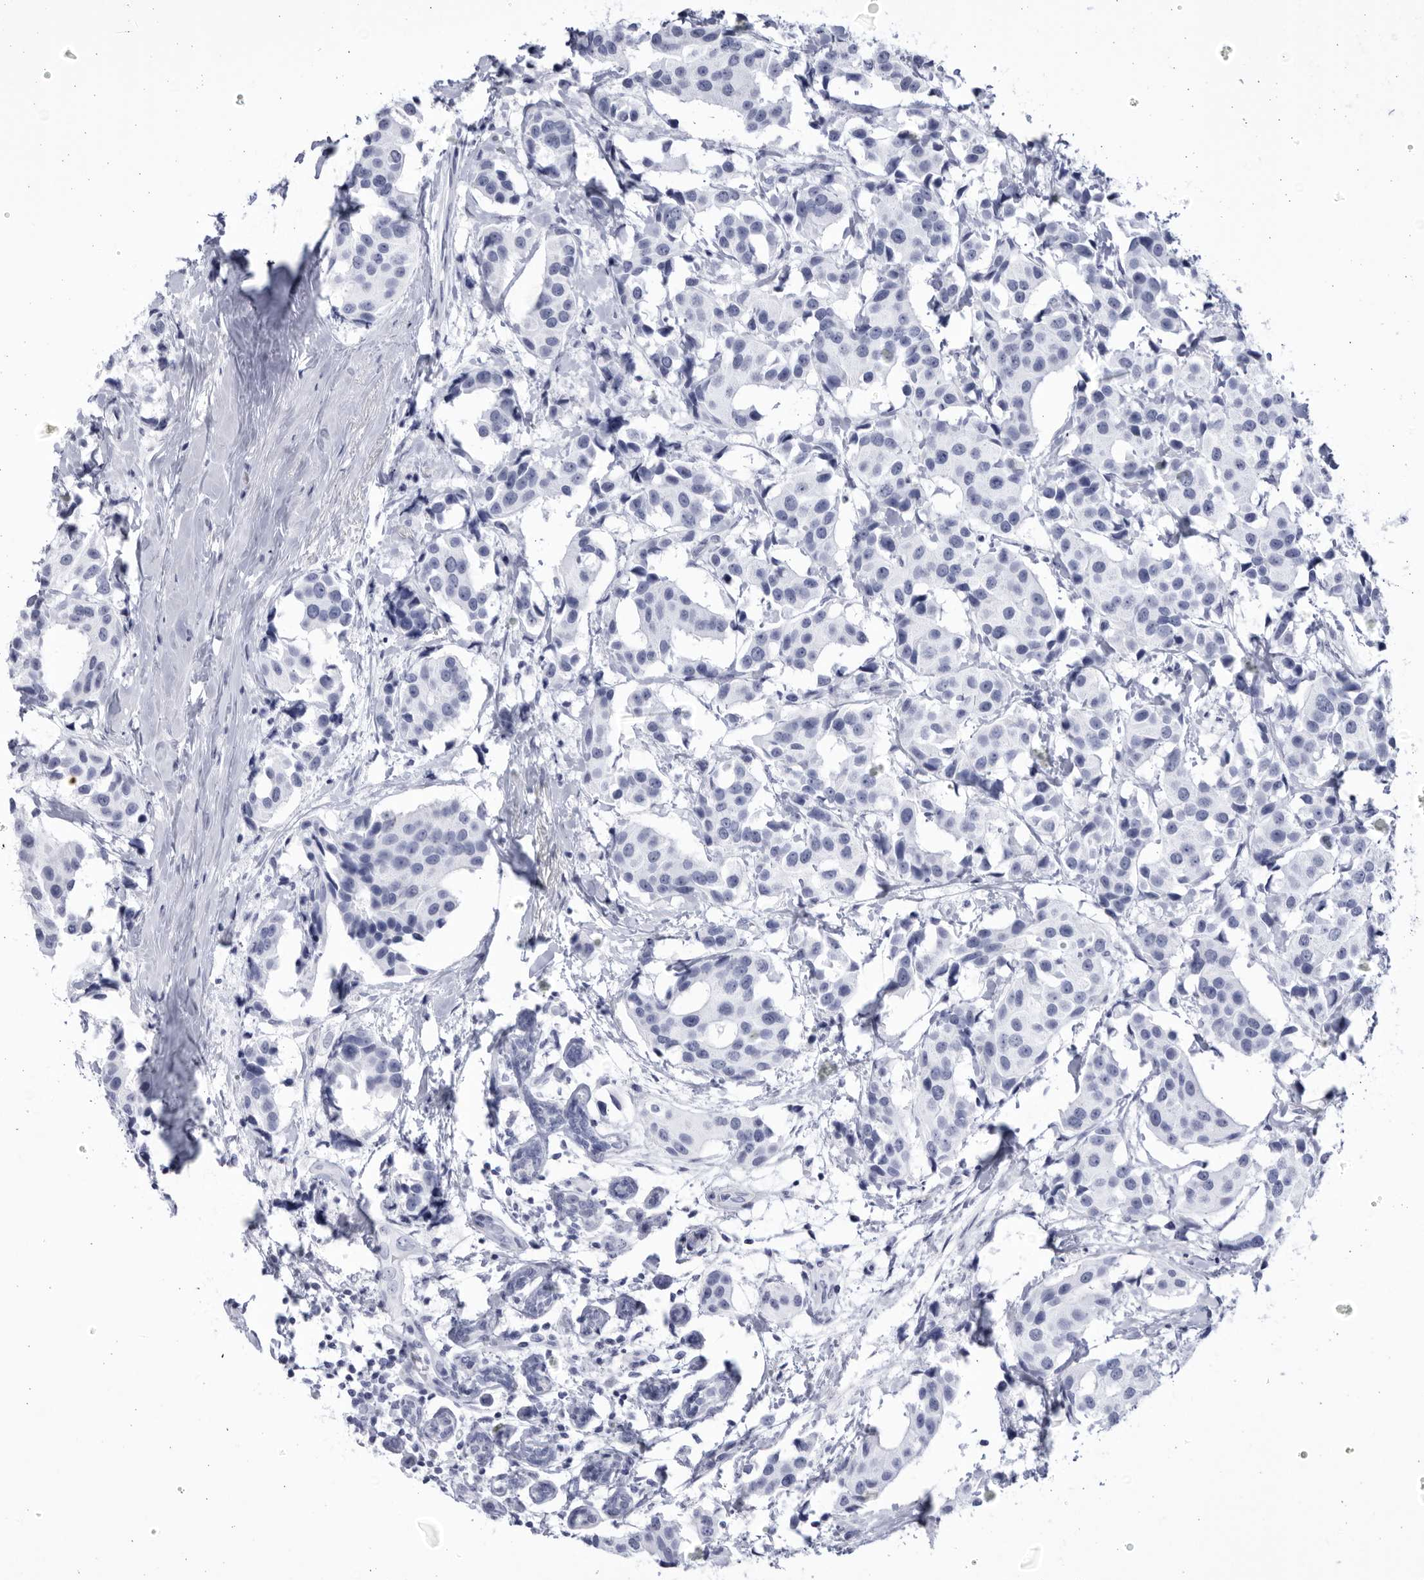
{"staining": {"intensity": "negative", "quantity": "none", "location": "none"}, "tissue": "breast cancer", "cell_type": "Tumor cells", "image_type": "cancer", "snomed": [{"axis": "morphology", "description": "Normal tissue, NOS"}, {"axis": "morphology", "description": "Duct carcinoma"}, {"axis": "topography", "description": "Breast"}], "caption": "DAB immunohistochemical staining of human infiltrating ductal carcinoma (breast) demonstrates no significant expression in tumor cells. (Immunohistochemistry, brightfield microscopy, high magnification).", "gene": "CCDC181", "patient": {"sex": "female", "age": 39}}